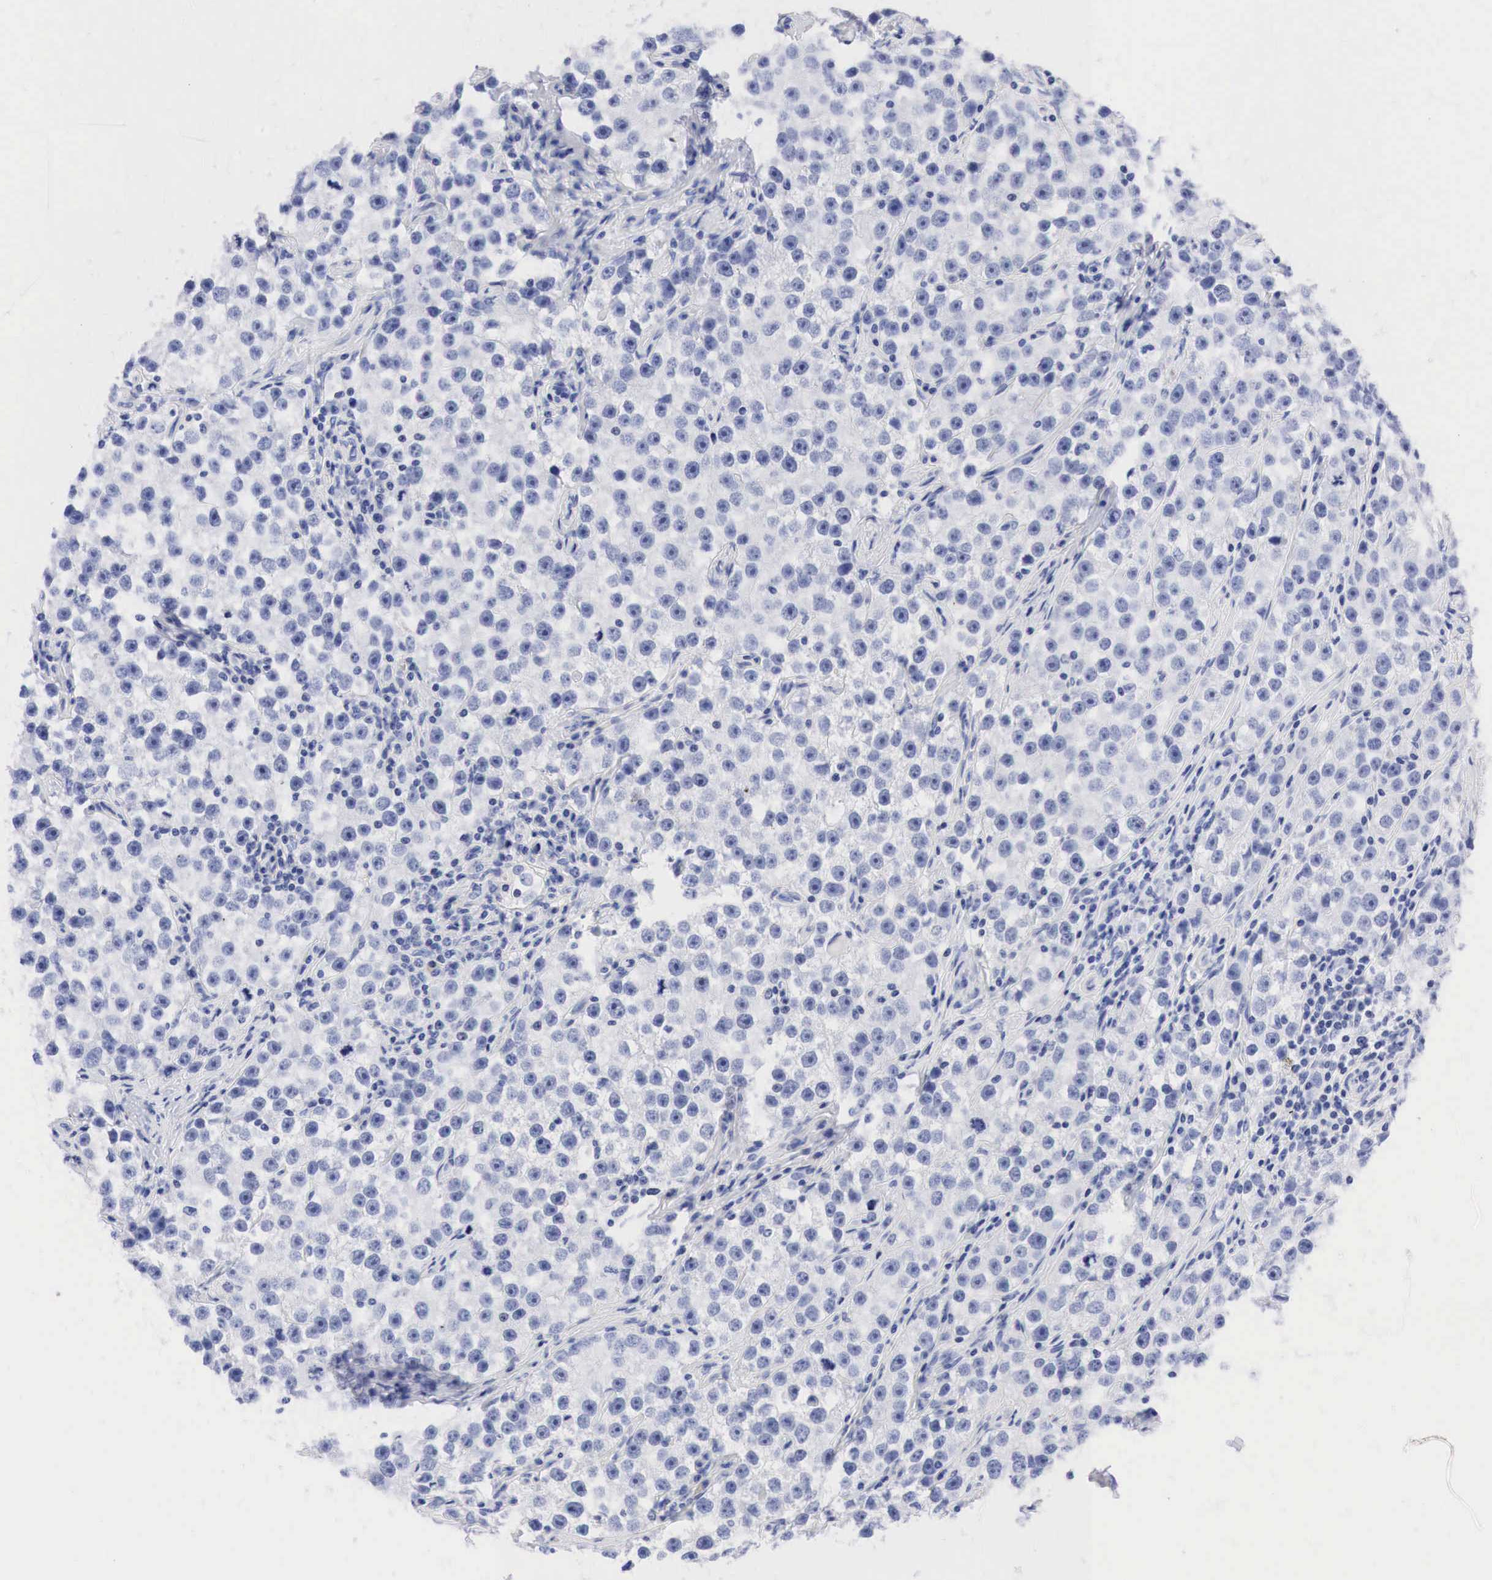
{"staining": {"intensity": "negative", "quantity": "none", "location": "none"}, "tissue": "testis cancer", "cell_type": "Tumor cells", "image_type": "cancer", "snomed": [{"axis": "morphology", "description": "Seminoma, NOS"}, {"axis": "topography", "description": "Testis"}], "caption": "Protein analysis of testis seminoma exhibits no significant staining in tumor cells.", "gene": "NKX2-1", "patient": {"sex": "male", "age": 32}}